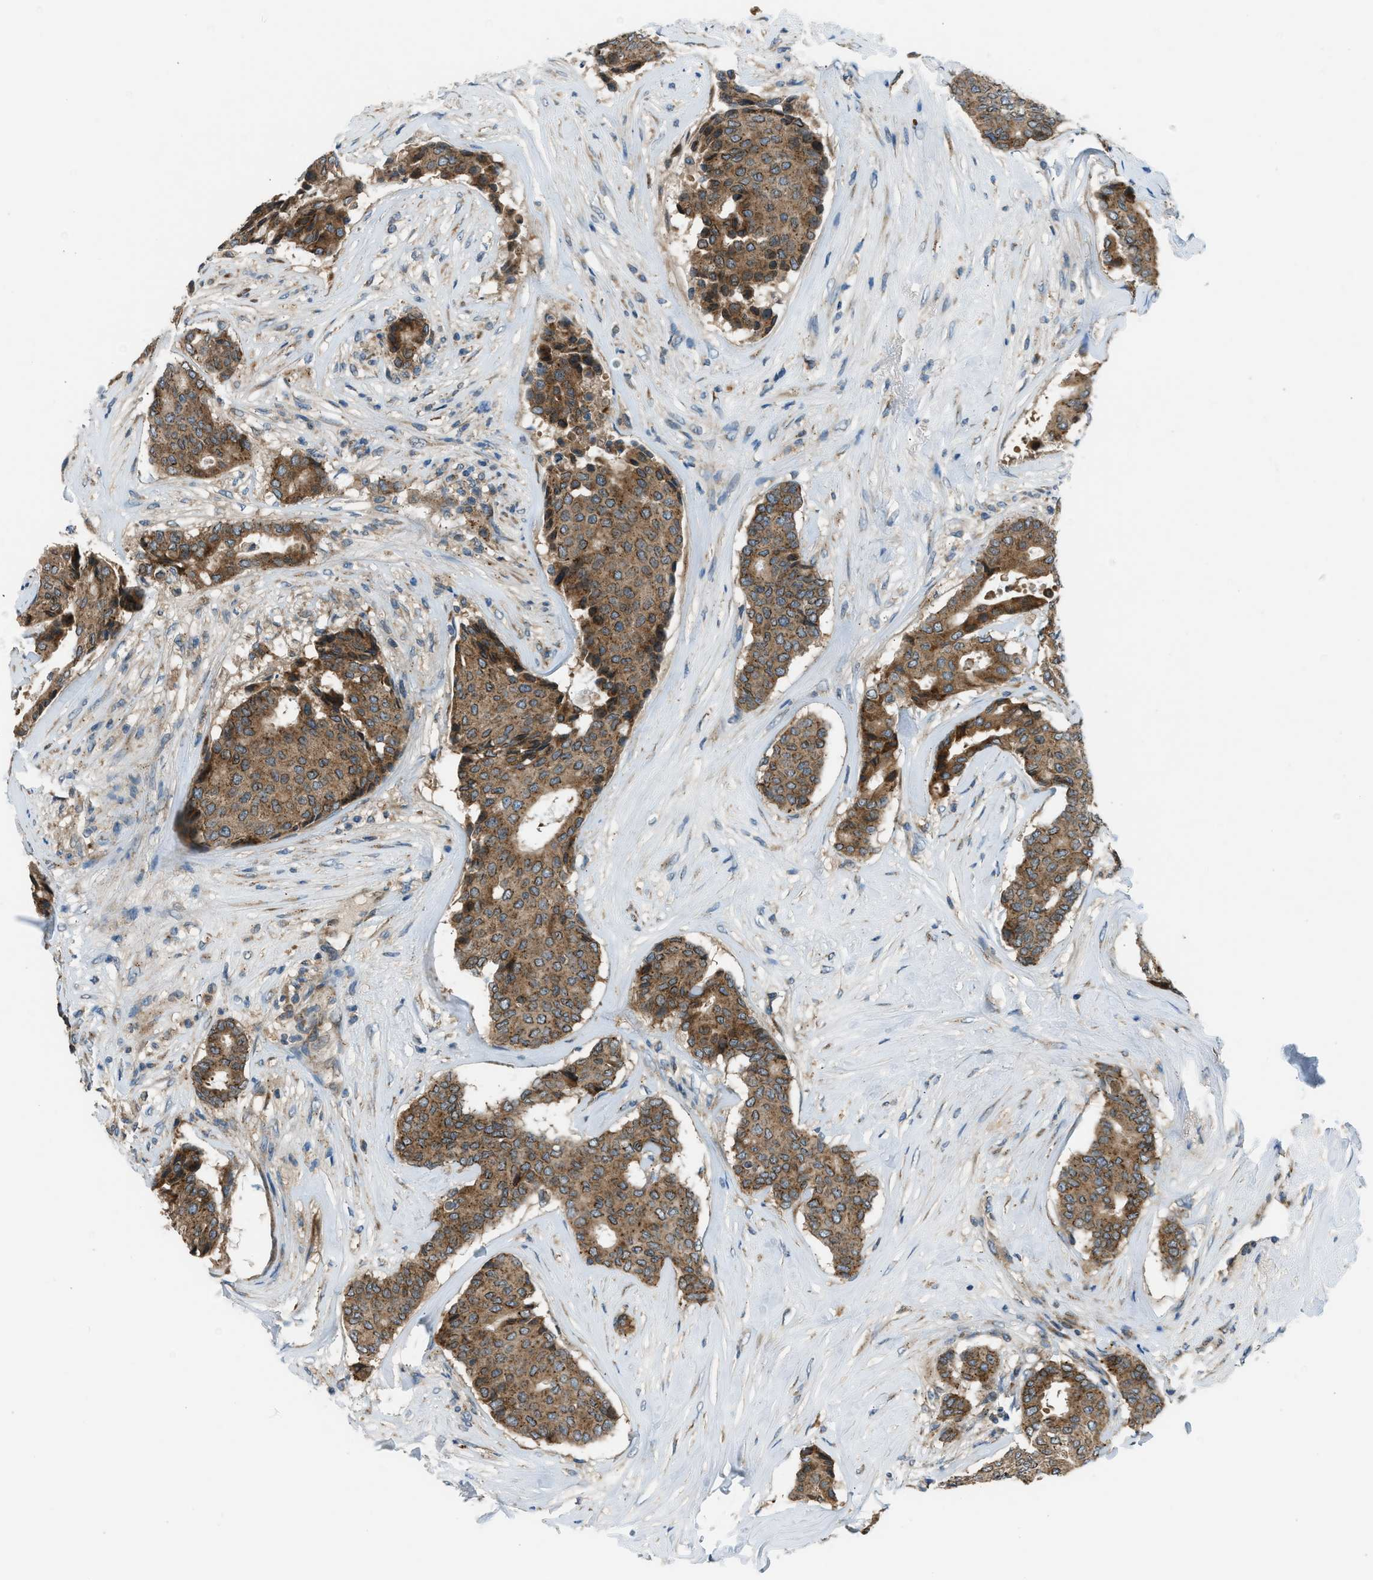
{"staining": {"intensity": "moderate", "quantity": ">75%", "location": "cytoplasmic/membranous"}, "tissue": "breast cancer", "cell_type": "Tumor cells", "image_type": "cancer", "snomed": [{"axis": "morphology", "description": "Duct carcinoma"}, {"axis": "topography", "description": "Breast"}], "caption": "Tumor cells demonstrate medium levels of moderate cytoplasmic/membranous expression in approximately >75% of cells in breast cancer (intraductal carcinoma).", "gene": "EDARADD", "patient": {"sex": "female", "age": 75}}